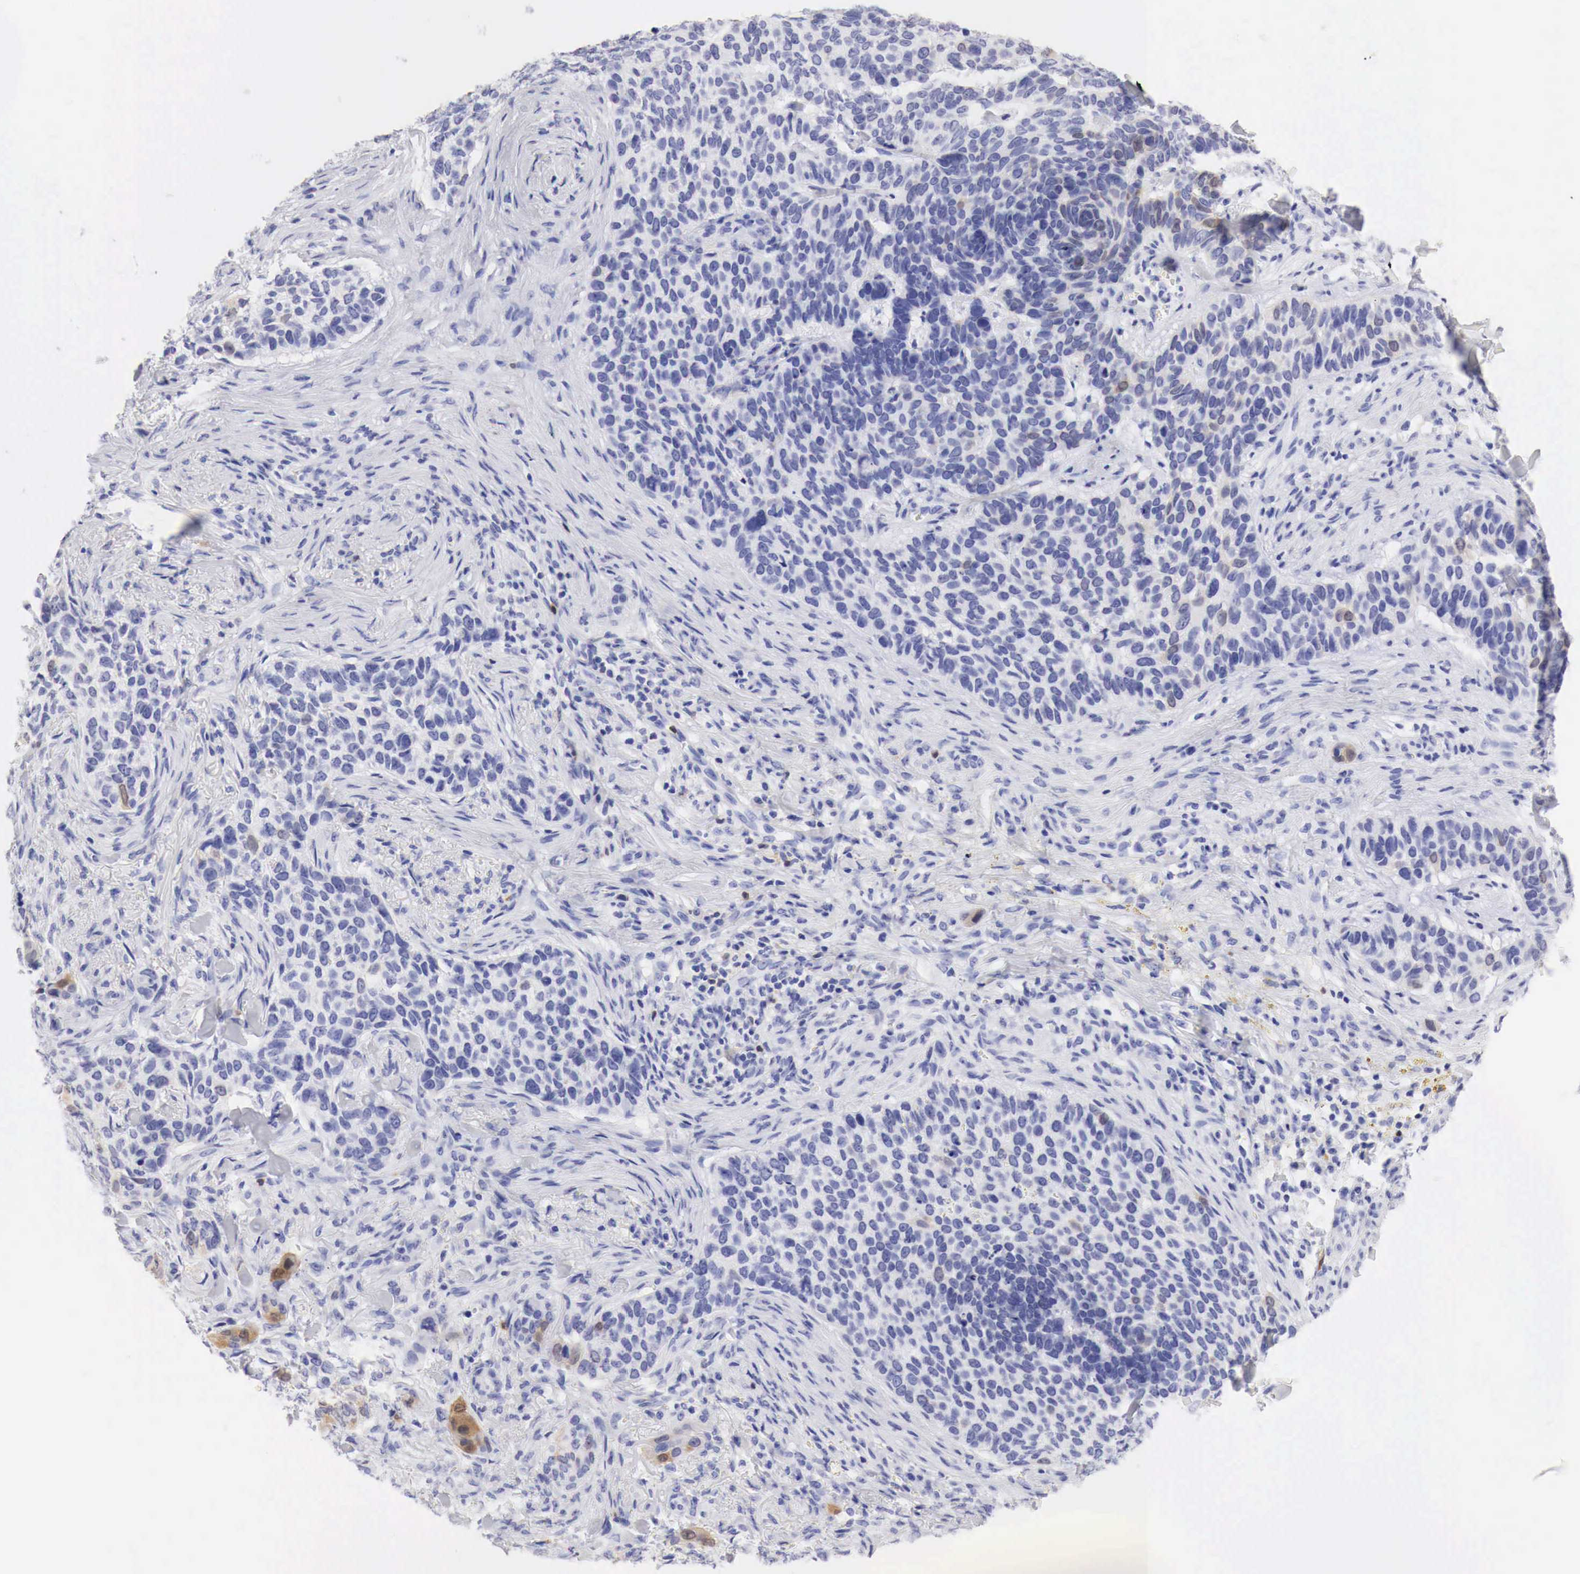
{"staining": {"intensity": "weak", "quantity": "<25%", "location": "cytoplasmic/membranous"}, "tissue": "skin cancer", "cell_type": "Tumor cells", "image_type": "cancer", "snomed": [{"axis": "morphology", "description": "Normal tissue, NOS"}, {"axis": "morphology", "description": "Basal cell carcinoma"}, {"axis": "topography", "description": "Skin"}], "caption": "This is a micrograph of immunohistochemistry (IHC) staining of skin basal cell carcinoma, which shows no positivity in tumor cells.", "gene": "CDKN2A", "patient": {"sex": "male", "age": 81}}